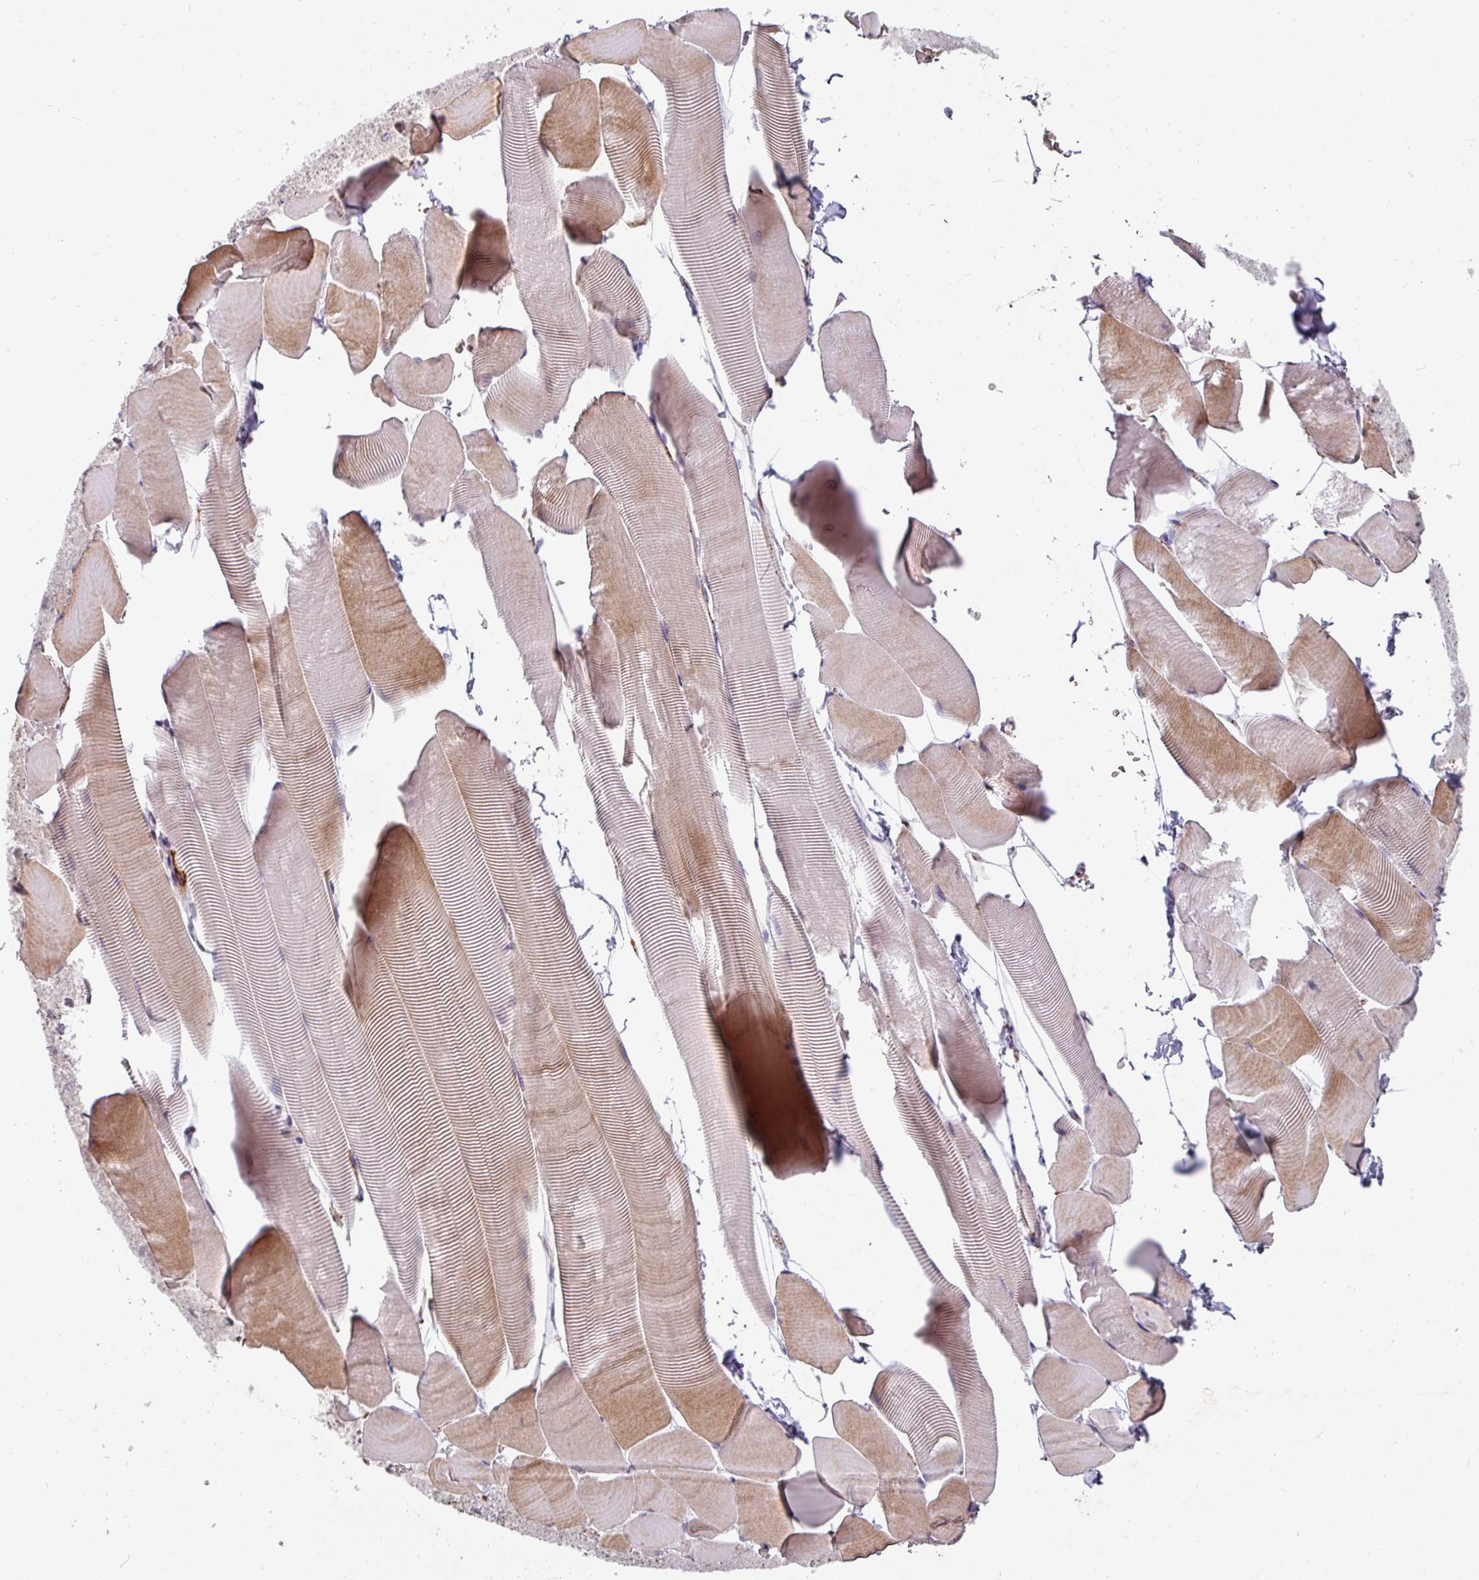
{"staining": {"intensity": "moderate", "quantity": "25%-75%", "location": "cytoplasmic/membranous"}, "tissue": "skeletal muscle", "cell_type": "Myocytes", "image_type": "normal", "snomed": [{"axis": "morphology", "description": "Normal tissue, NOS"}, {"axis": "topography", "description": "Skeletal muscle"}], "caption": "Protein analysis of normal skeletal muscle reveals moderate cytoplasmic/membranous expression in approximately 25%-75% of myocytes. (IHC, brightfield microscopy, high magnification).", "gene": "SIDT2", "patient": {"sex": "male", "age": 25}}